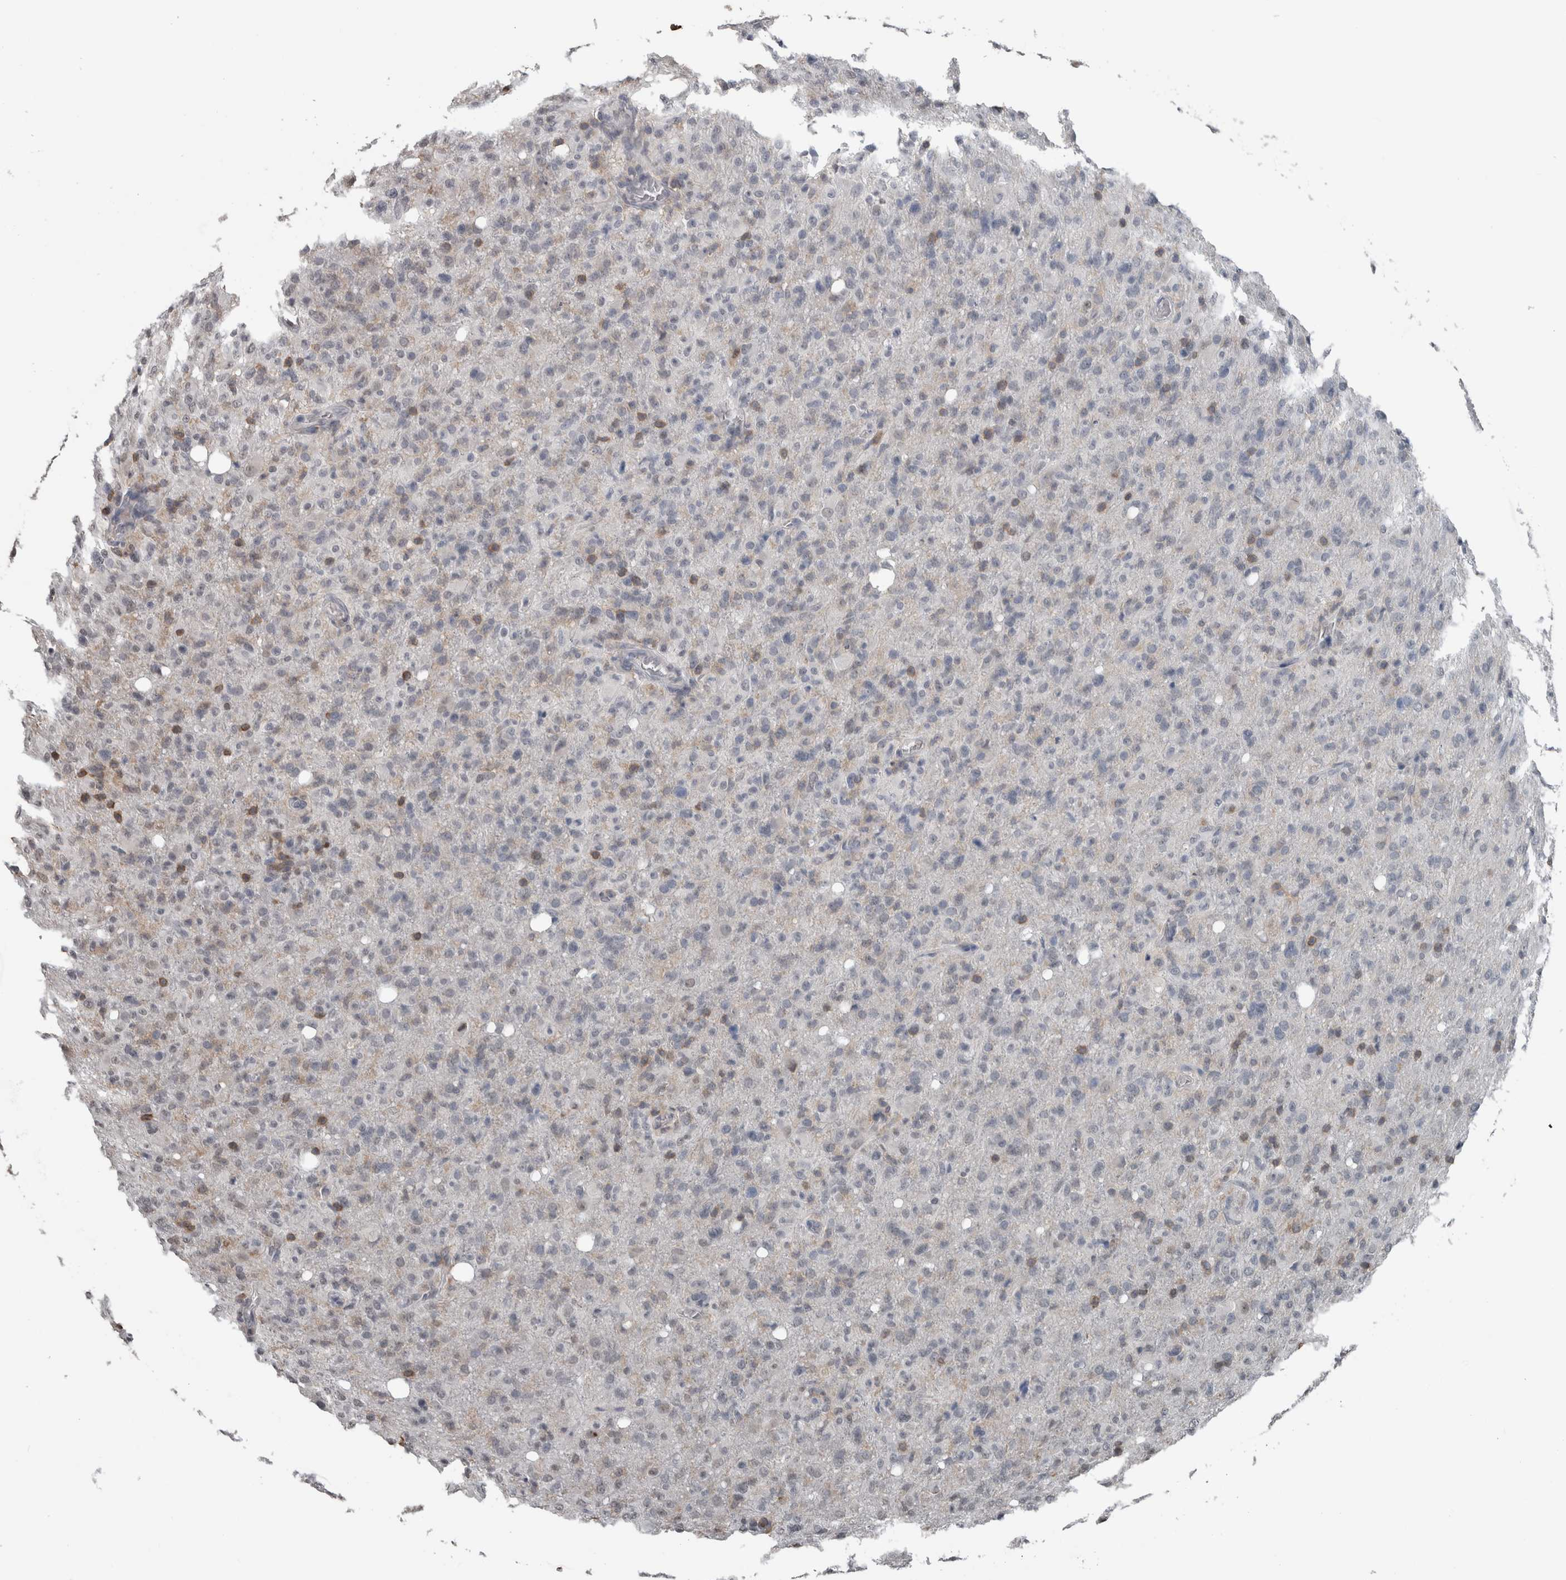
{"staining": {"intensity": "negative", "quantity": "none", "location": "none"}, "tissue": "glioma", "cell_type": "Tumor cells", "image_type": "cancer", "snomed": [{"axis": "morphology", "description": "Glioma, malignant, High grade"}, {"axis": "topography", "description": "Brain"}], "caption": "High magnification brightfield microscopy of glioma stained with DAB (3,3'-diaminobenzidine) (brown) and counterstained with hematoxylin (blue): tumor cells show no significant expression.", "gene": "MAFF", "patient": {"sex": "female", "age": 57}}